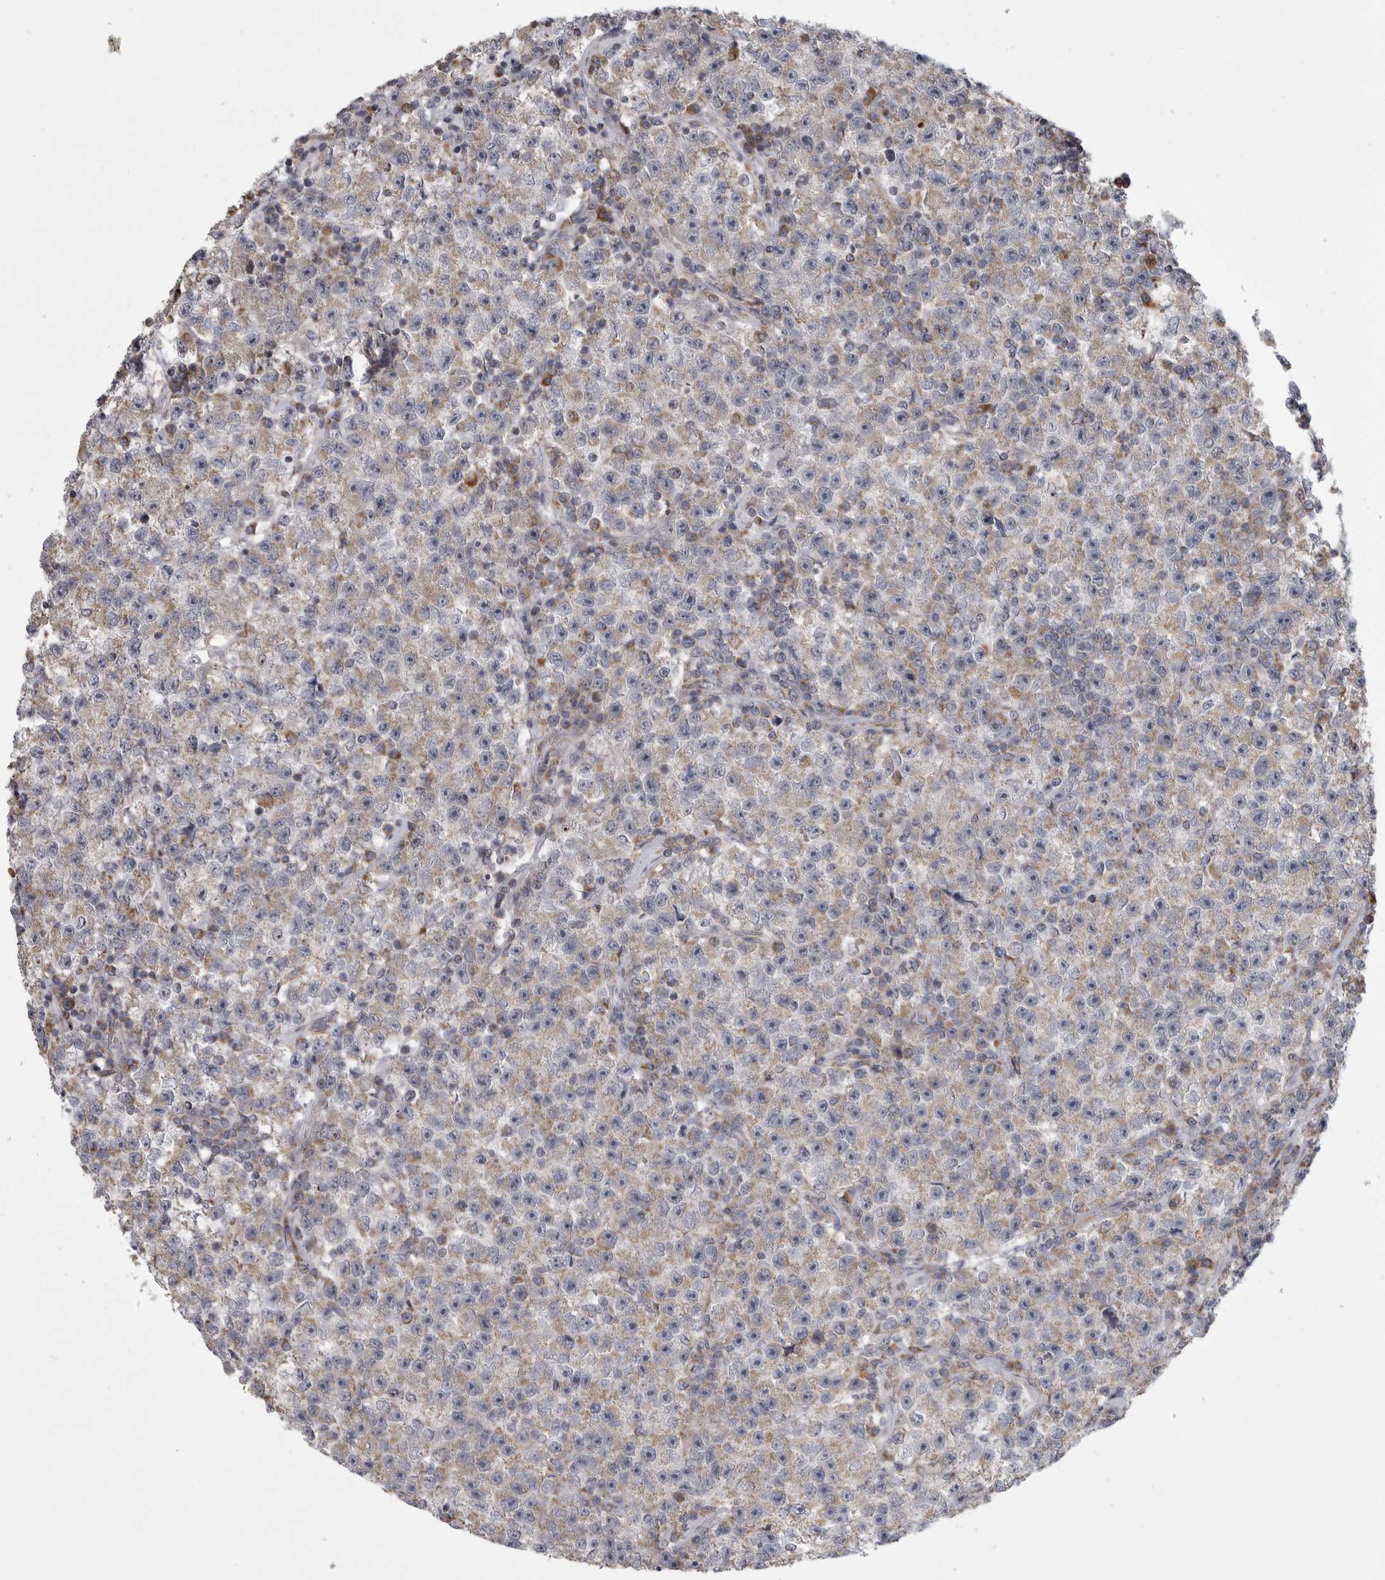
{"staining": {"intensity": "weak", "quantity": ">75%", "location": "cytoplasmic/membranous"}, "tissue": "testis cancer", "cell_type": "Tumor cells", "image_type": "cancer", "snomed": [{"axis": "morphology", "description": "Seminoma, NOS"}, {"axis": "topography", "description": "Testis"}], "caption": "About >75% of tumor cells in testis cancer show weak cytoplasmic/membranous protein positivity as visualized by brown immunohistochemical staining.", "gene": "SCO1", "patient": {"sex": "male", "age": 22}}